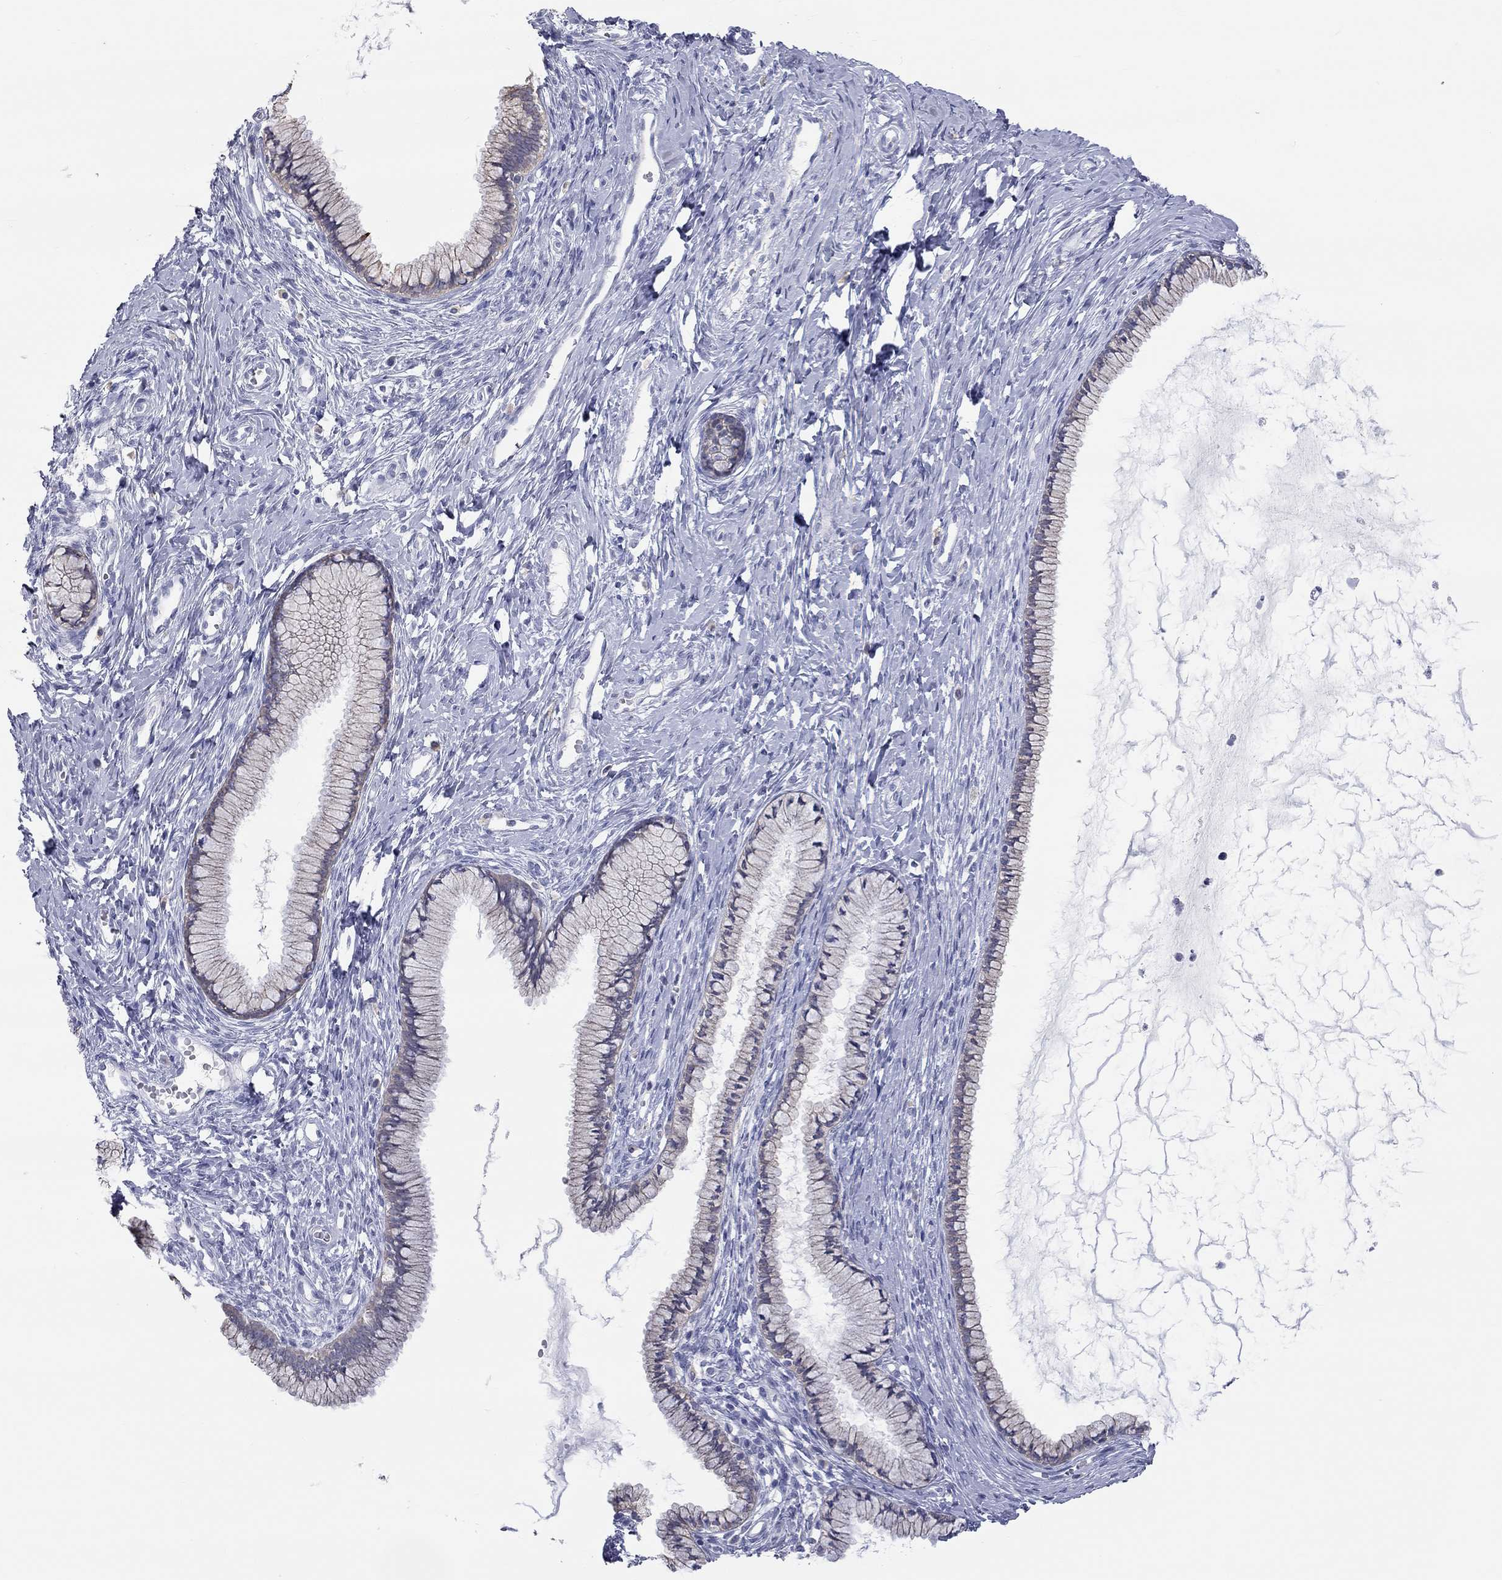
{"staining": {"intensity": "negative", "quantity": "none", "location": "none"}, "tissue": "cervix", "cell_type": "Glandular cells", "image_type": "normal", "snomed": [{"axis": "morphology", "description": "Normal tissue, NOS"}, {"axis": "topography", "description": "Cervix"}], "caption": "Cervix was stained to show a protein in brown. There is no significant positivity in glandular cells. (Immunohistochemistry, brightfield microscopy, high magnification).", "gene": "AK8", "patient": {"sex": "female", "age": 40}}